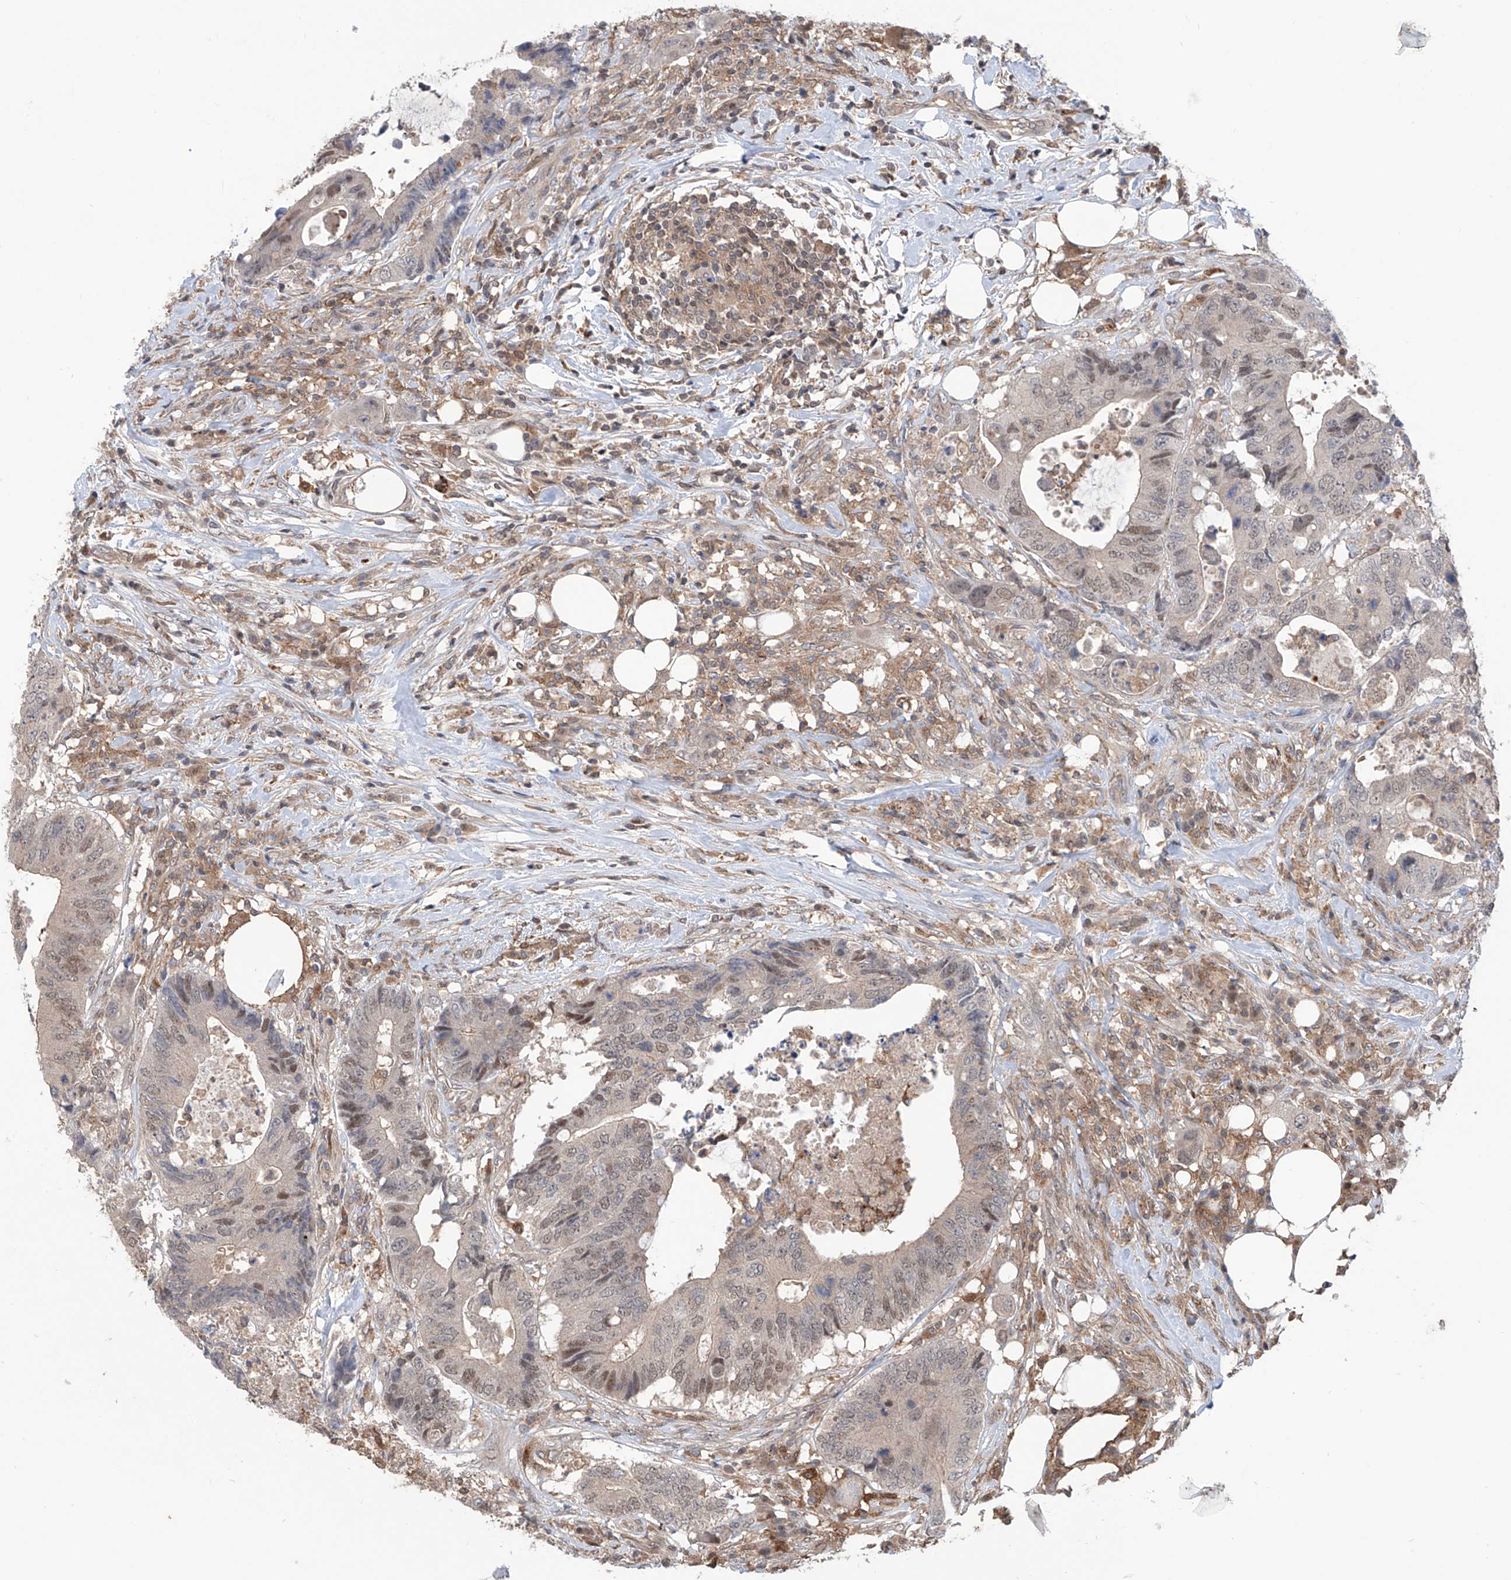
{"staining": {"intensity": "moderate", "quantity": "<25%", "location": "nuclear"}, "tissue": "colorectal cancer", "cell_type": "Tumor cells", "image_type": "cancer", "snomed": [{"axis": "morphology", "description": "Adenocarcinoma, NOS"}, {"axis": "topography", "description": "Colon"}], "caption": "Immunohistochemical staining of human colorectal cancer reveals moderate nuclear protein positivity in approximately <25% of tumor cells.", "gene": "HOXC8", "patient": {"sex": "male", "age": 71}}